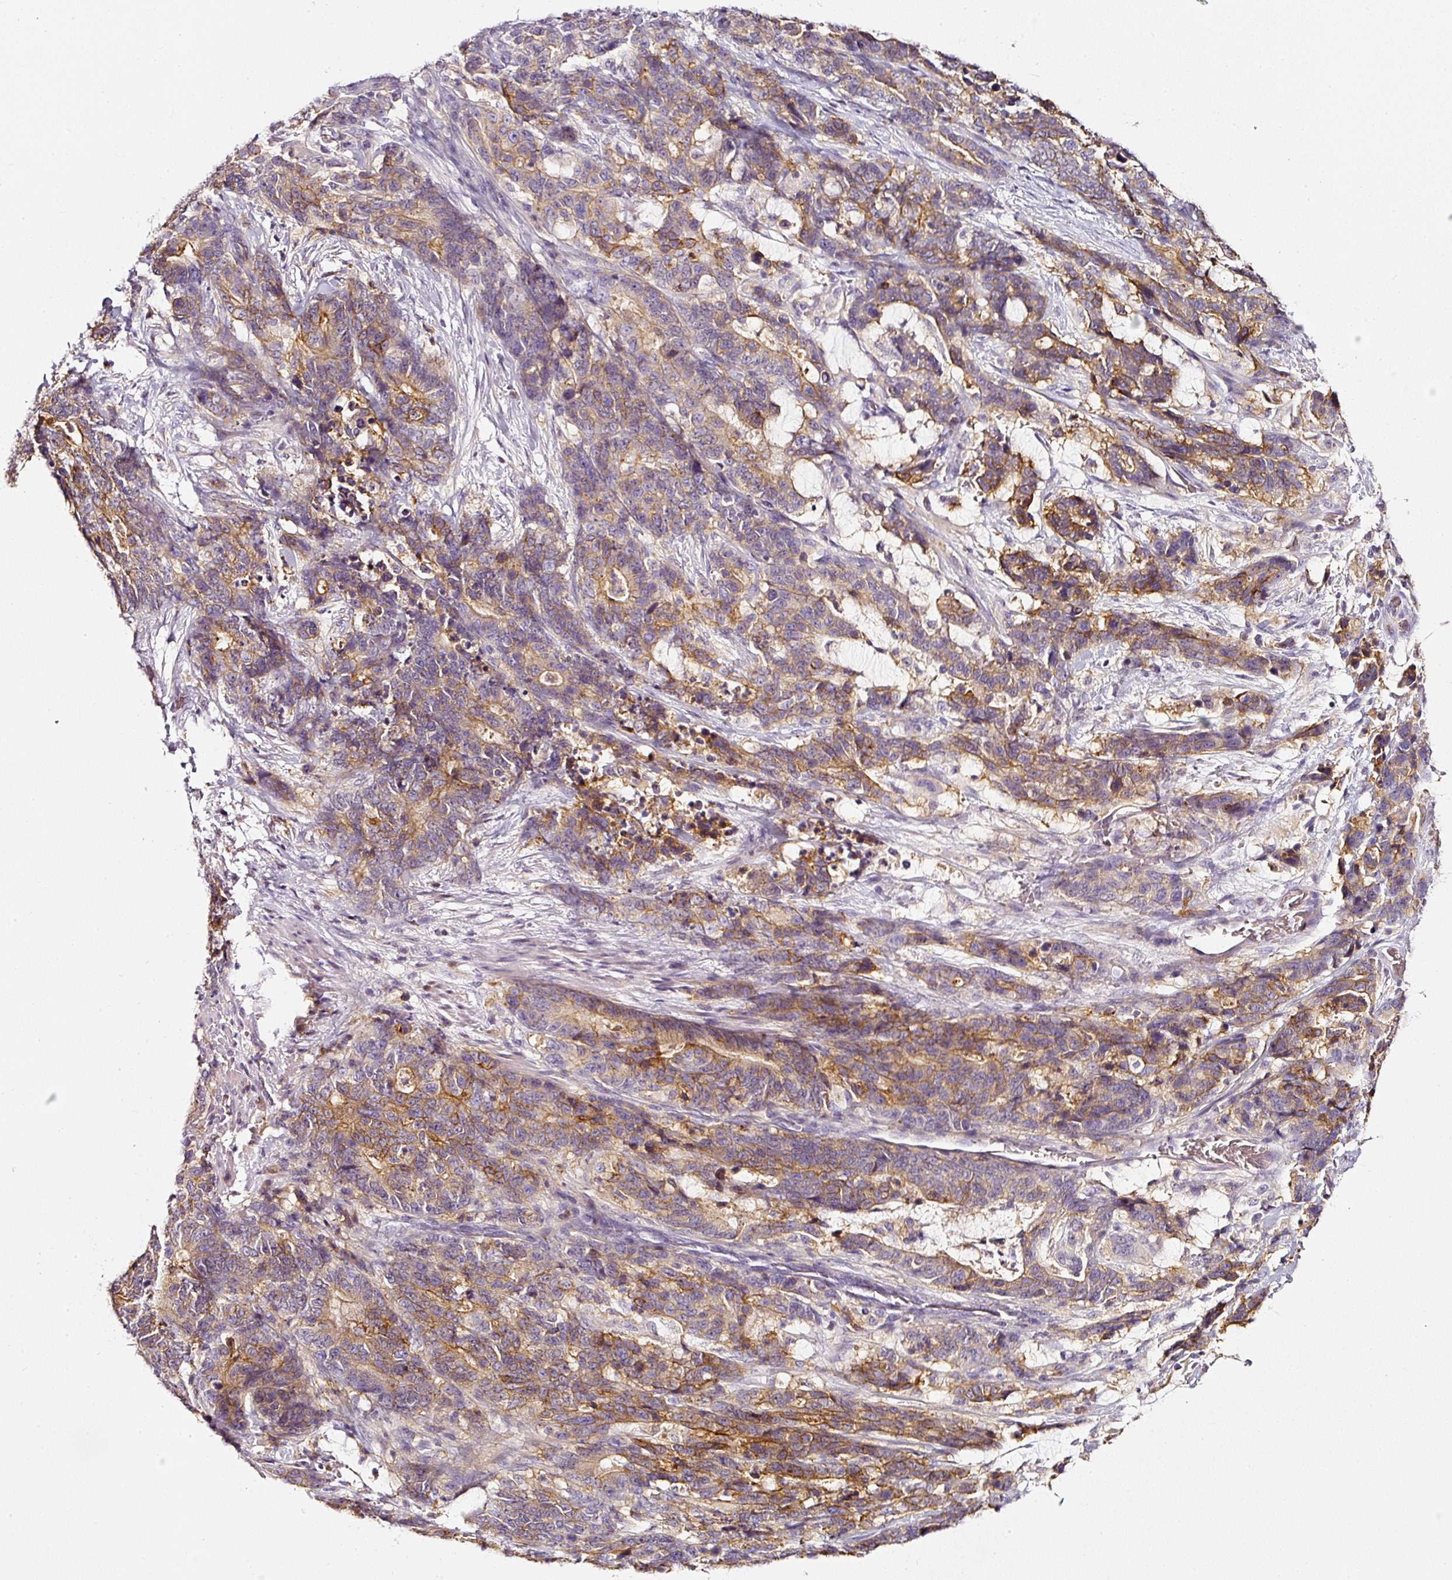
{"staining": {"intensity": "moderate", "quantity": "25%-75%", "location": "cytoplasmic/membranous"}, "tissue": "stomach cancer", "cell_type": "Tumor cells", "image_type": "cancer", "snomed": [{"axis": "morphology", "description": "Normal tissue, NOS"}, {"axis": "morphology", "description": "Adenocarcinoma, NOS"}, {"axis": "topography", "description": "Stomach"}], "caption": "IHC (DAB (3,3'-diaminobenzidine)) staining of human adenocarcinoma (stomach) demonstrates moderate cytoplasmic/membranous protein staining in about 25%-75% of tumor cells.", "gene": "CD47", "patient": {"sex": "female", "age": 64}}